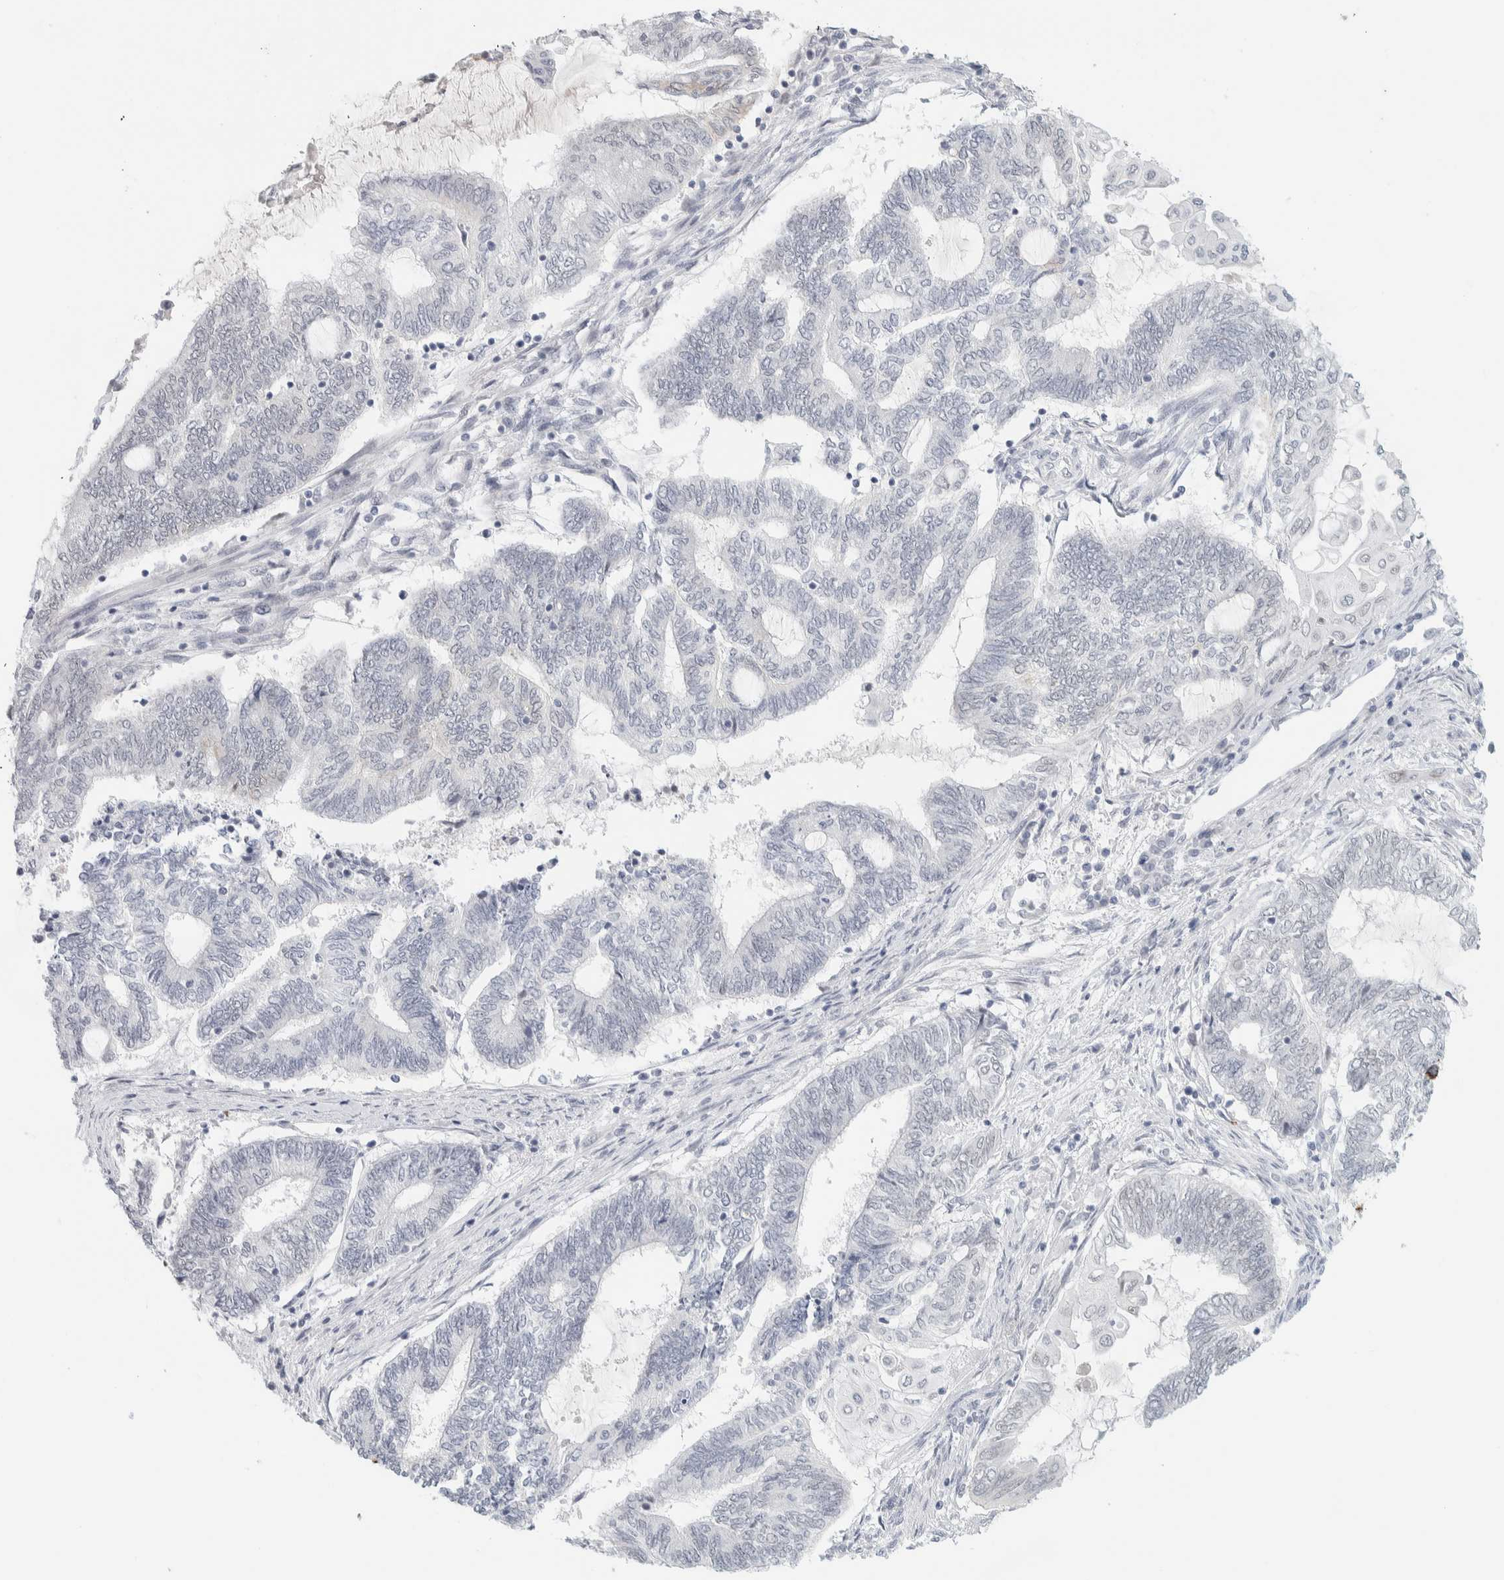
{"staining": {"intensity": "negative", "quantity": "none", "location": "none"}, "tissue": "endometrial cancer", "cell_type": "Tumor cells", "image_type": "cancer", "snomed": [{"axis": "morphology", "description": "Adenocarcinoma, NOS"}, {"axis": "topography", "description": "Uterus"}, {"axis": "topography", "description": "Endometrium"}], "caption": "The immunohistochemistry micrograph has no significant staining in tumor cells of endometrial cancer (adenocarcinoma) tissue.", "gene": "CDH17", "patient": {"sex": "female", "age": 70}}